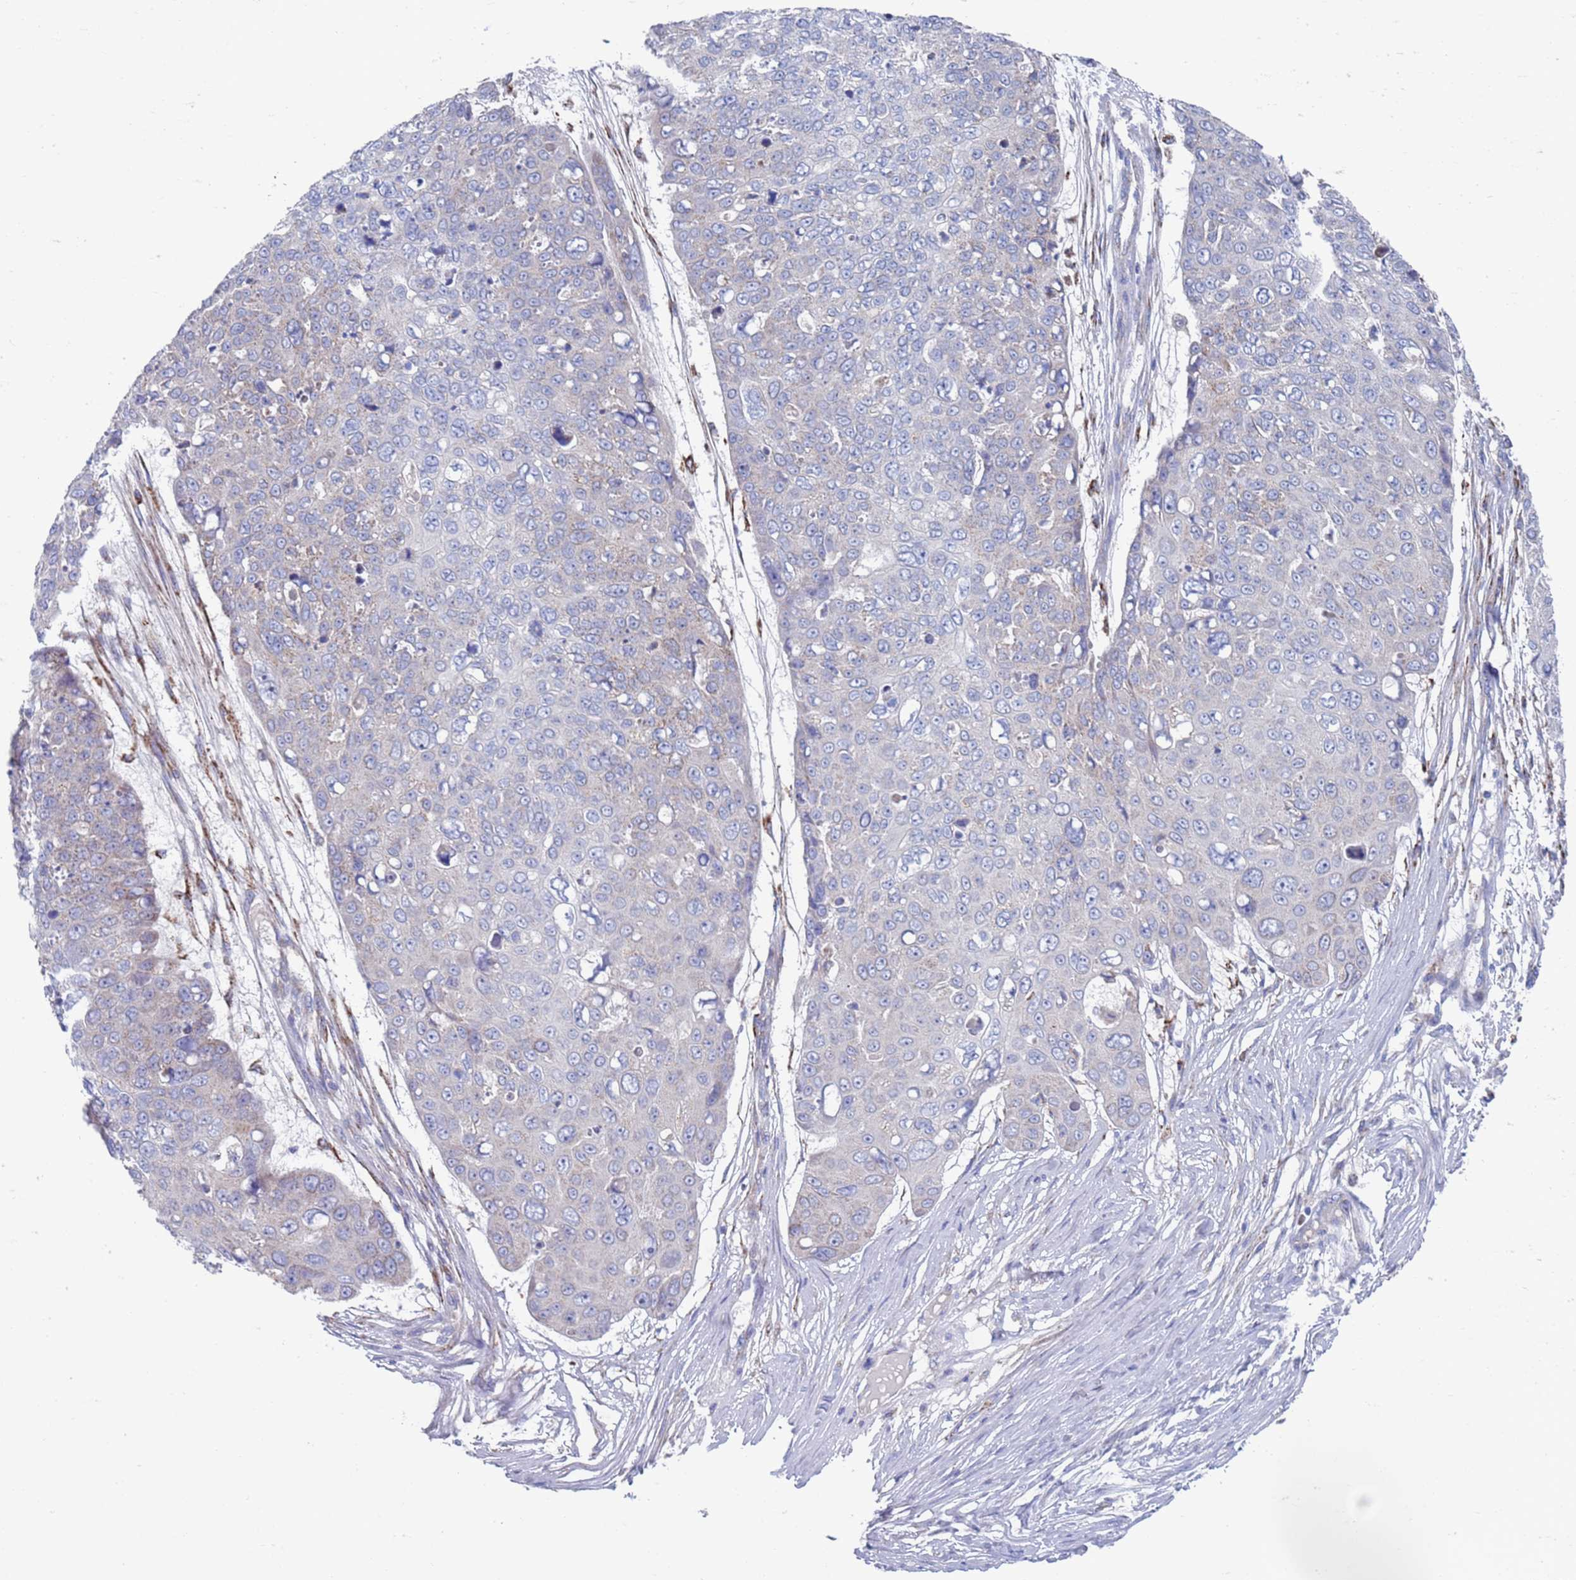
{"staining": {"intensity": "negative", "quantity": "none", "location": "none"}, "tissue": "skin cancer", "cell_type": "Tumor cells", "image_type": "cancer", "snomed": [{"axis": "morphology", "description": "Squamous cell carcinoma, NOS"}, {"axis": "topography", "description": "Skin"}], "caption": "This is an immunohistochemistry micrograph of squamous cell carcinoma (skin). There is no staining in tumor cells.", "gene": "CHCHD6", "patient": {"sex": "male", "age": 71}}